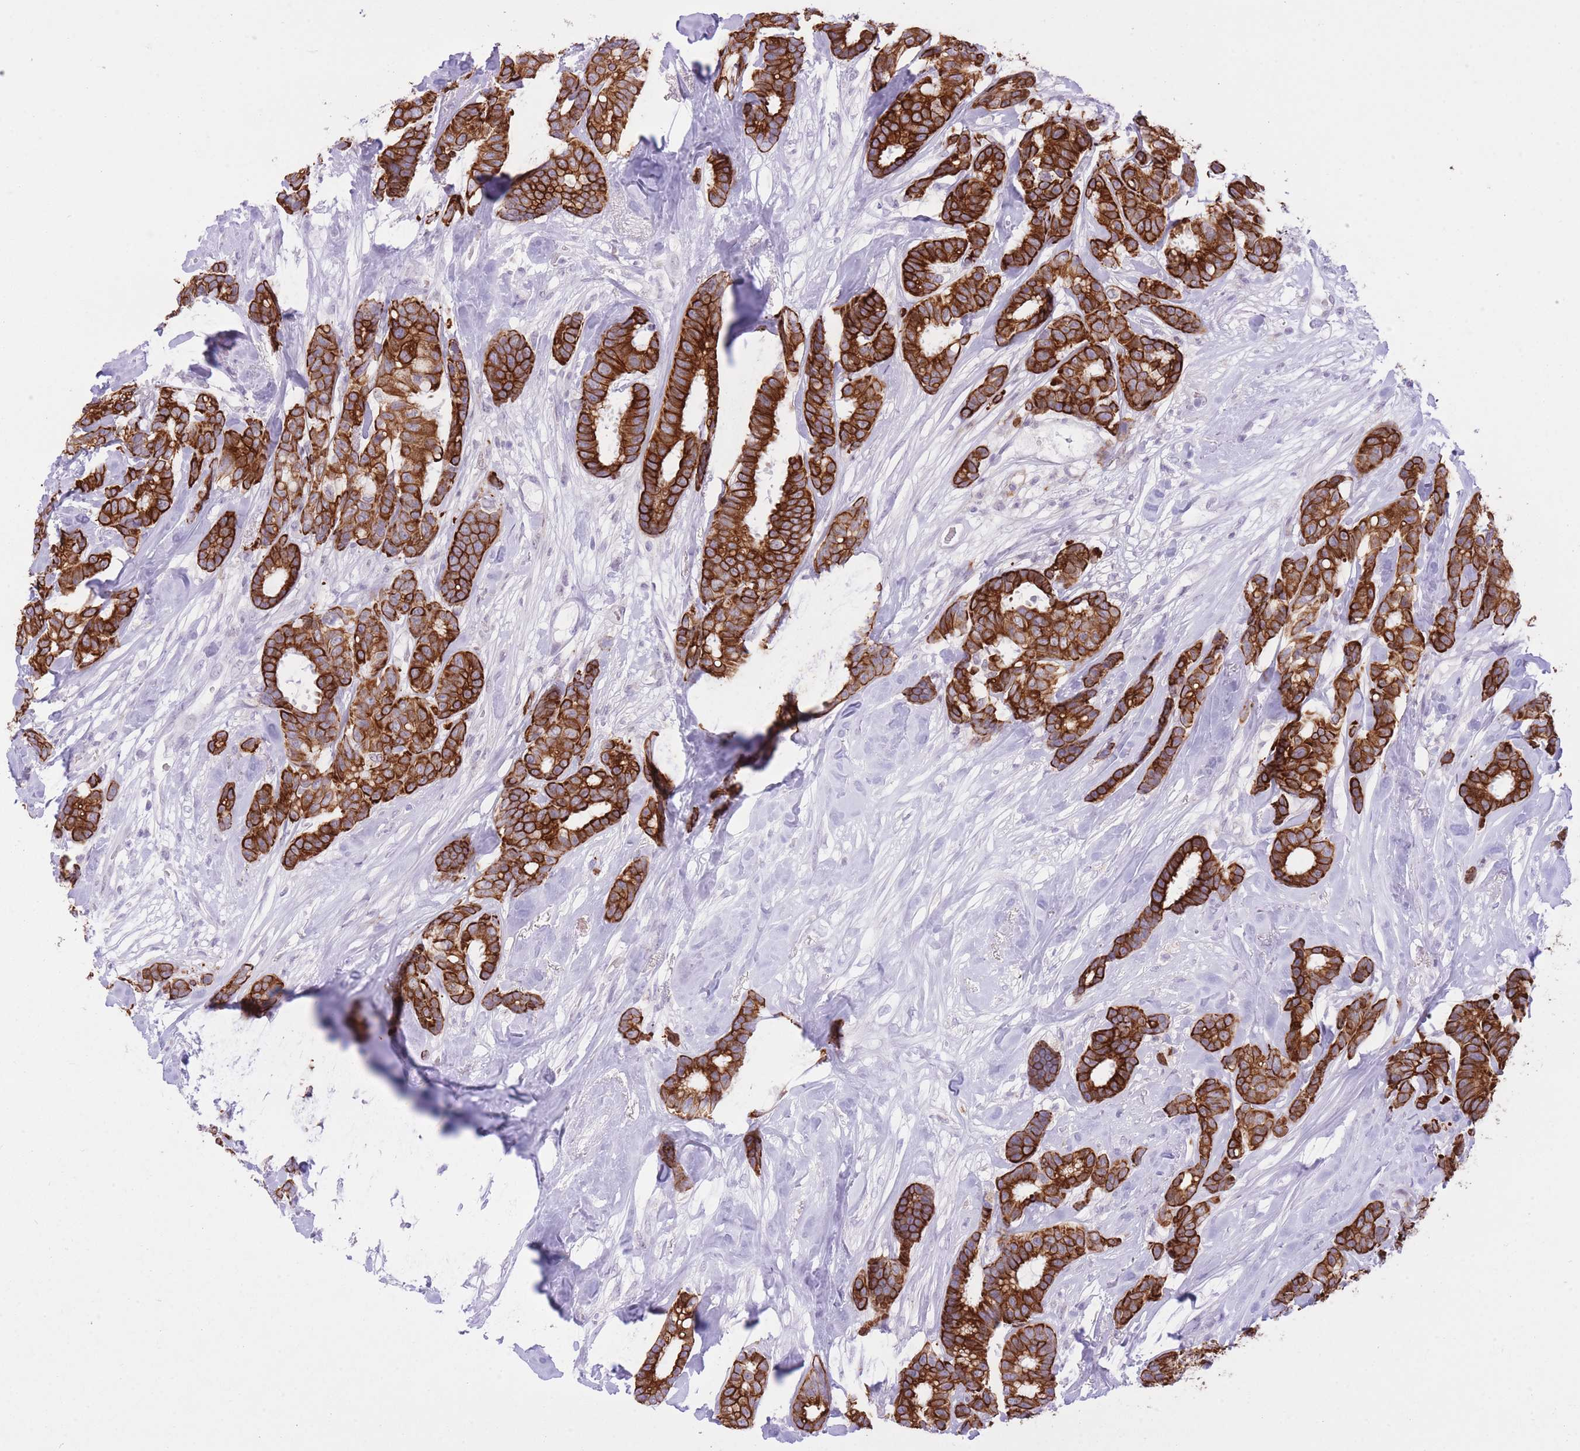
{"staining": {"intensity": "strong", "quantity": ">75%", "location": "cytoplasmic/membranous"}, "tissue": "breast cancer", "cell_type": "Tumor cells", "image_type": "cancer", "snomed": [{"axis": "morphology", "description": "Duct carcinoma"}, {"axis": "topography", "description": "Breast"}], "caption": "Immunohistochemistry histopathology image of human breast cancer stained for a protein (brown), which displays high levels of strong cytoplasmic/membranous positivity in about >75% of tumor cells.", "gene": "MEIS3", "patient": {"sex": "female", "age": 87}}